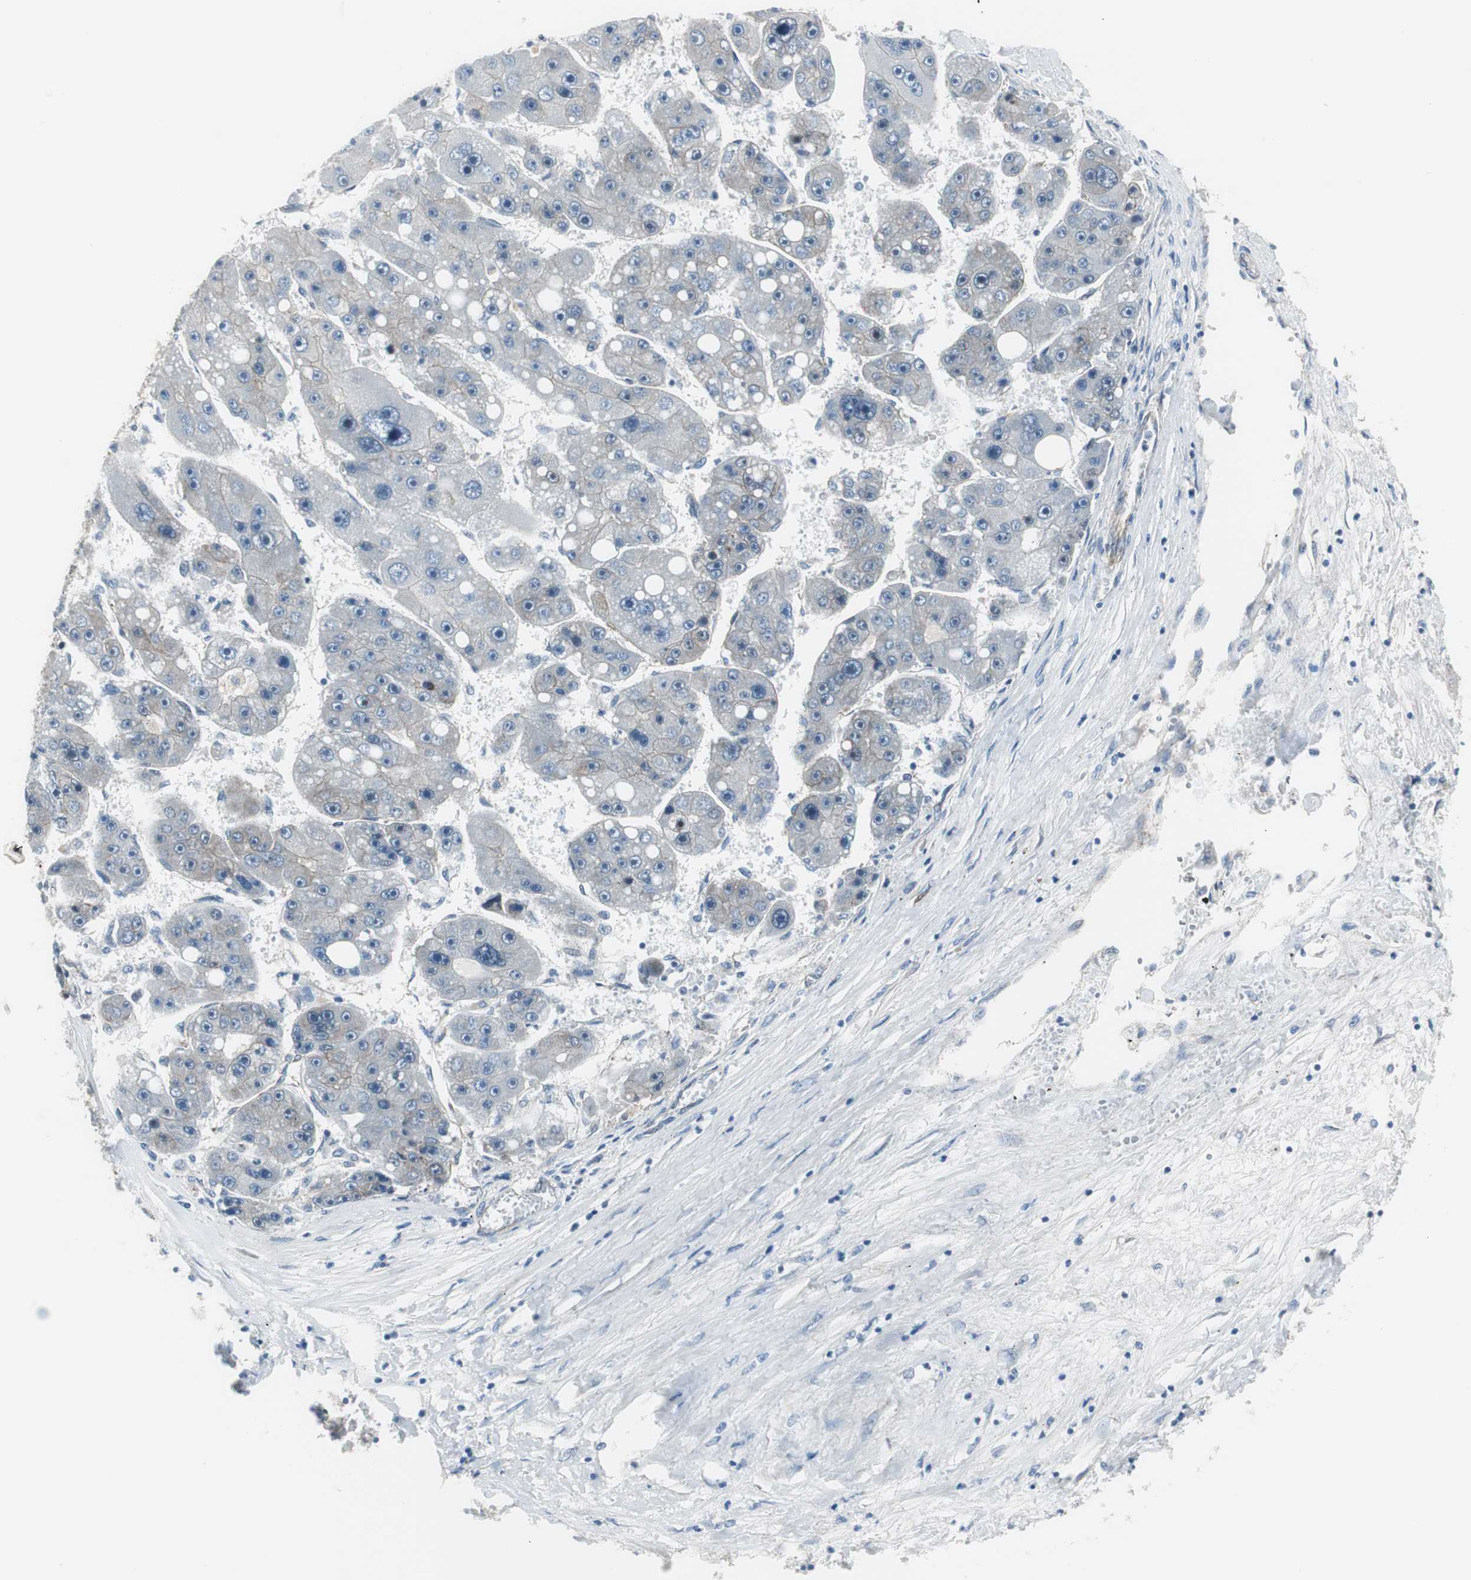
{"staining": {"intensity": "weak", "quantity": "25%-75%", "location": "cytoplasmic/membranous"}, "tissue": "liver cancer", "cell_type": "Tumor cells", "image_type": "cancer", "snomed": [{"axis": "morphology", "description": "Carcinoma, Hepatocellular, NOS"}, {"axis": "topography", "description": "Liver"}], "caption": "Immunohistochemistry (IHC) image of neoplastic tissue: liver cancer stained using immunohistochemistry (IHC) shows low levels of weak protein expression localized specifically in the cytoplasmic/membranous of tumor cells, appearing as a cytoplasmic/membranous brown color.", "gene": "STXBP4", "patient": {"sex": "female", "age": 61}}